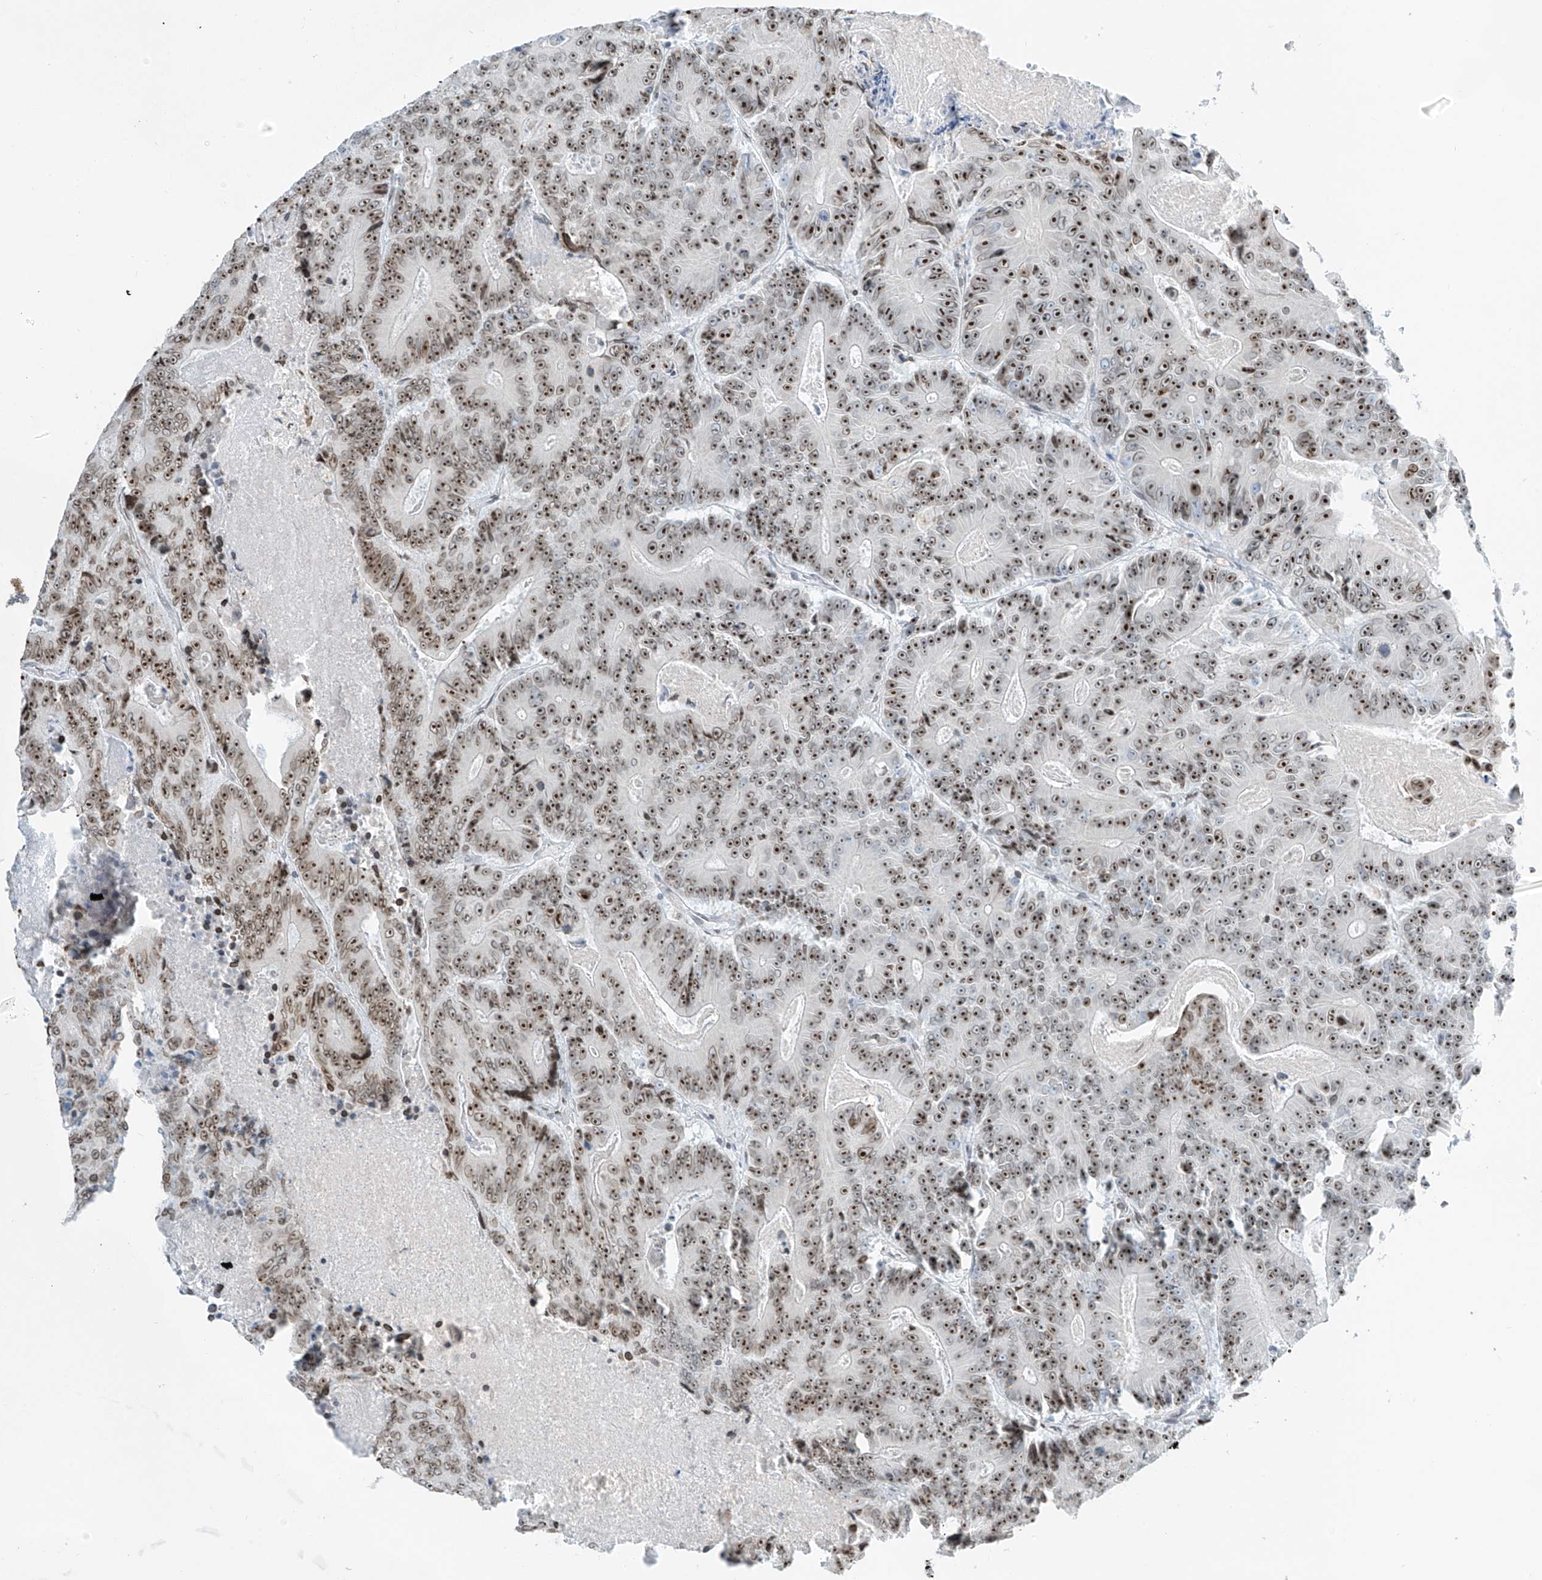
{"staining": {"intensity": "moderate", "quantity": ">75%", "location": "nuclear"}, "tissue": "colorectal cancer", "cell_type": "Tumor cells", "image_type": "cancer", "snomed": [{"axis": "morphology", "description": "Adenocarcinoma, NOS"}, {"axis": "topography", "description": "Colon"}], "caption": "Colorectal adenocarcinoma stained for a protein reveals moderate nuclear positivity in tumor cells.", "gene": "SAMD15", "patient": {"sex": "male", "age": 83}}